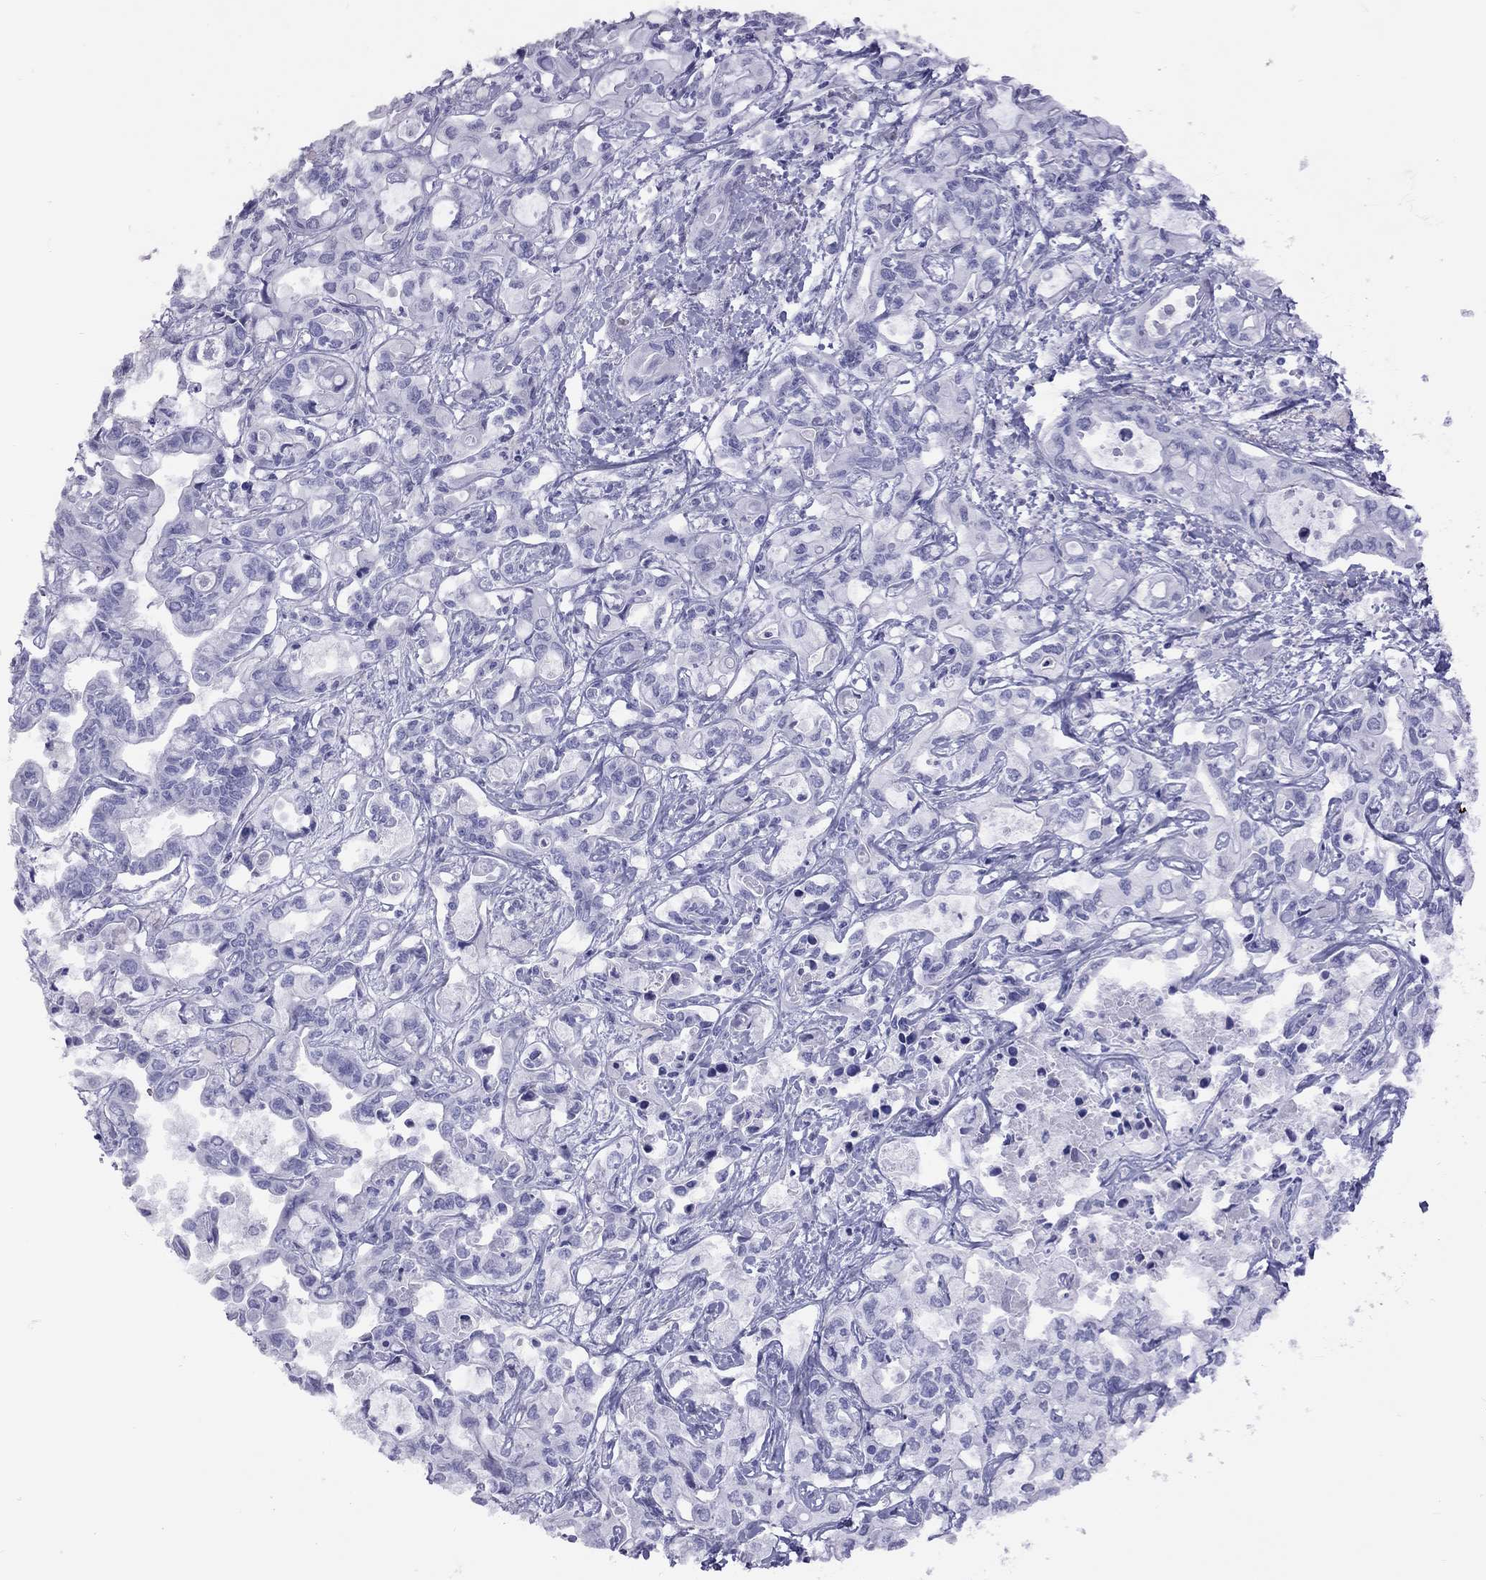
{"staining": {"intensity": "negative", "quantity": "none", "location": "none"}, "tissue": "liver cancer", "cell_type": "Tumor cells", "image_type": "cancer", "snomed": [{"axis": "morphology", "description": "Cholangiocarcinoma"}, {"axis": "topography", "description": "Liver"}], "caption": "The histopathology image shows no staining of tumor cells in liver cholangiocarcinoma.", "gene": "STAG3", "patient": {"sex": "female", "age": 64}}